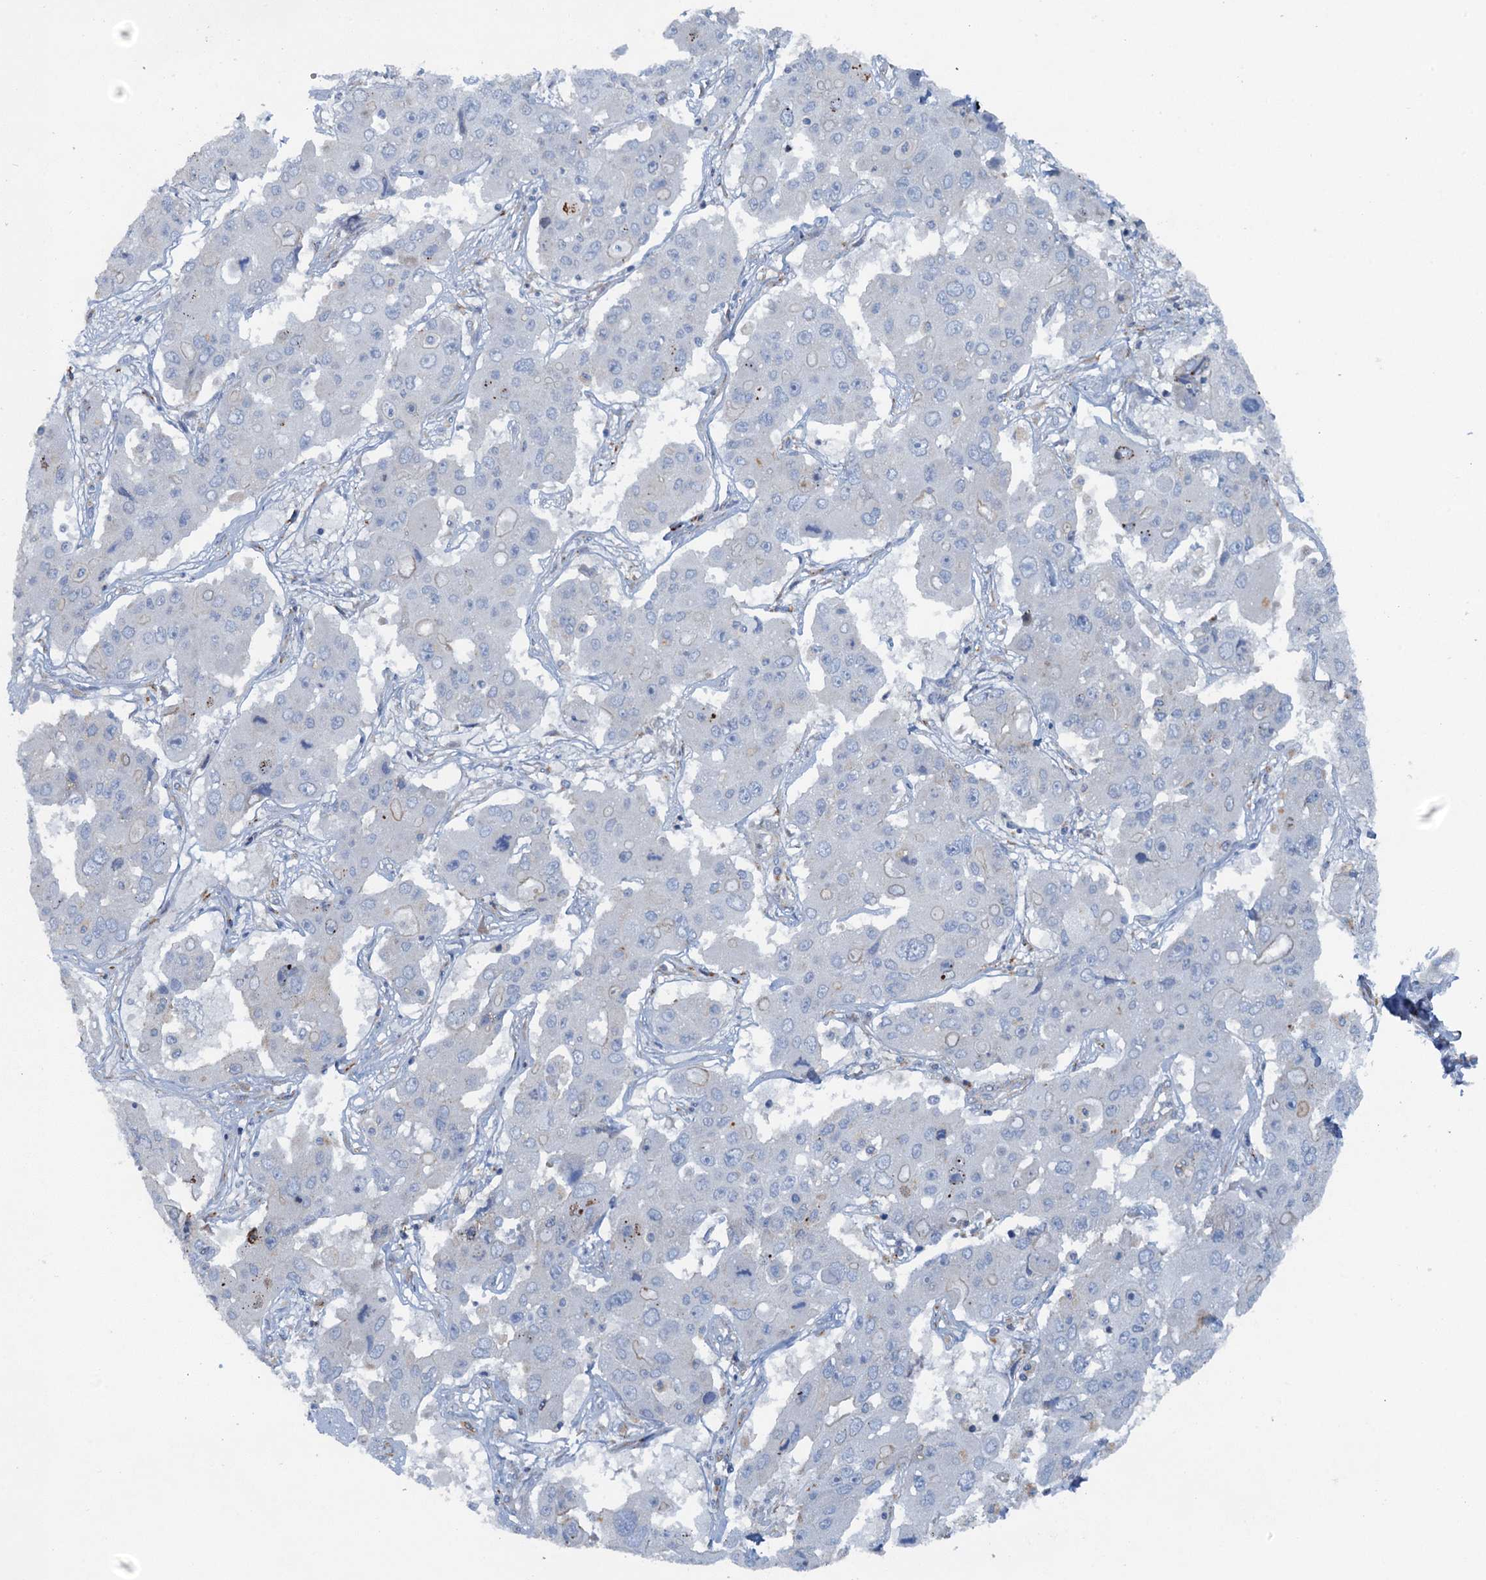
{"staining": {"intensity": "negative", "quantity": "none", "location": "none"}, "tissue": "liver cancer", "cell_type": "Tumor cells", "image_type": "cancer", "snomed": [{"axis": "morphology", "description": "Cholangiocarcinoma"}, {"axis": "topography", "description": "Liver"}], "caption": "Immunohistochemistry (IHC) histopathology image of liver cholangiocarcinoma stained for a protein (brown), which displays no staining in tumor cells.", "gene": "POGLUT3", "patient": {"sex": "male", "age": 67}}